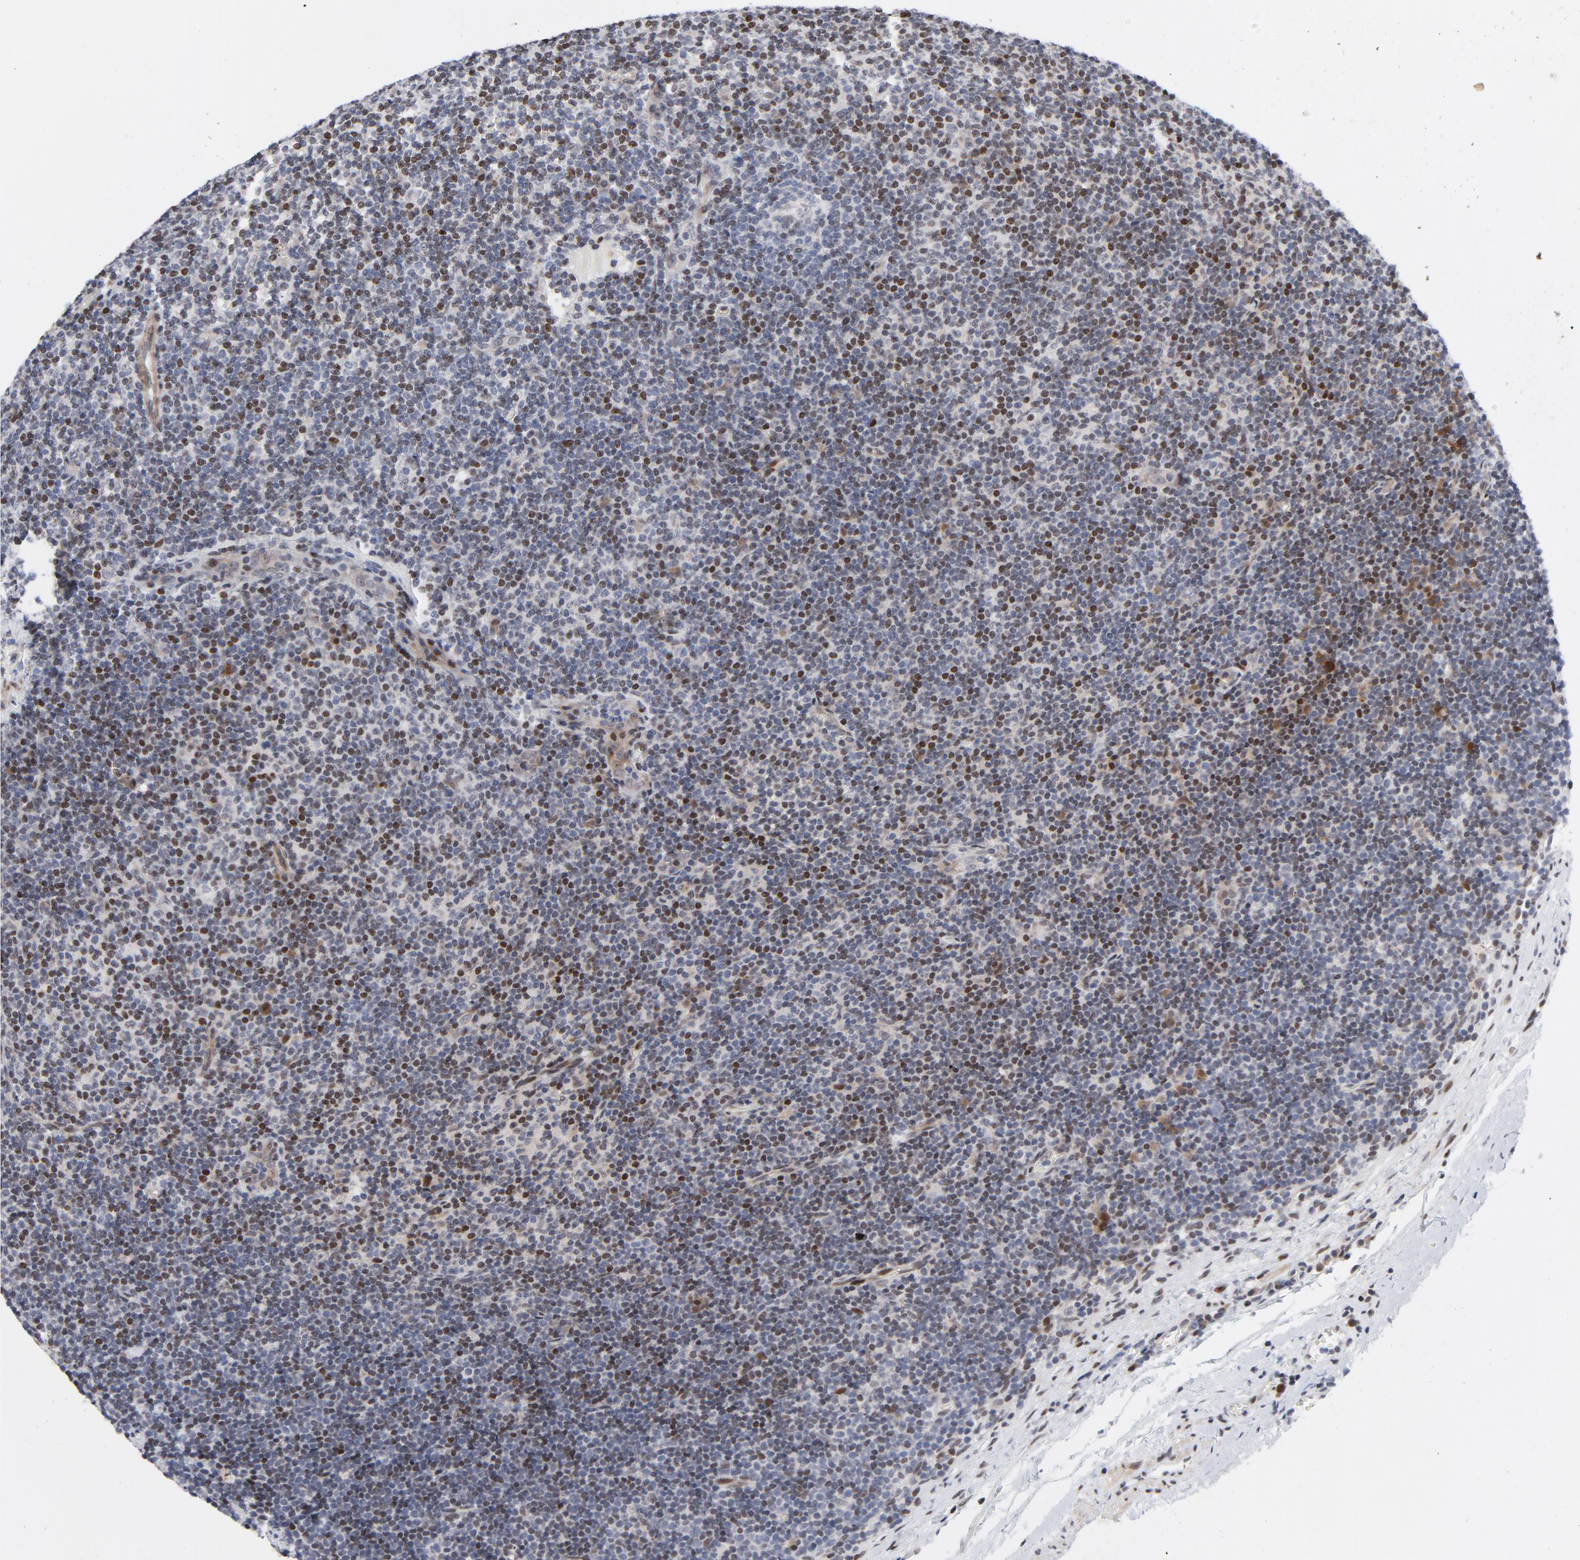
{"staining": {"intensity": "moderate", "quantity": "<25%", "location": "nuclear"}, "tissue": "lymphoma", "cell_type": "Tumor cells", "image_type": "cancer", "snomed": [{"axis": "morphology", "description": "Malignant lymphoma, non-Hodgkin's type, Low grade"}, {"axis": "topography", "description": "Lymph node"}], "caption": "About <25% of tumor cells in human malignant lymphoma, non-Hodgkin's type (low-grade) demonstrate moderate nuclear protein staining as visualized by brown immunohistochemical staining.", "gene": "NFIC", "patient": {"sex": "male", "age": 70}}